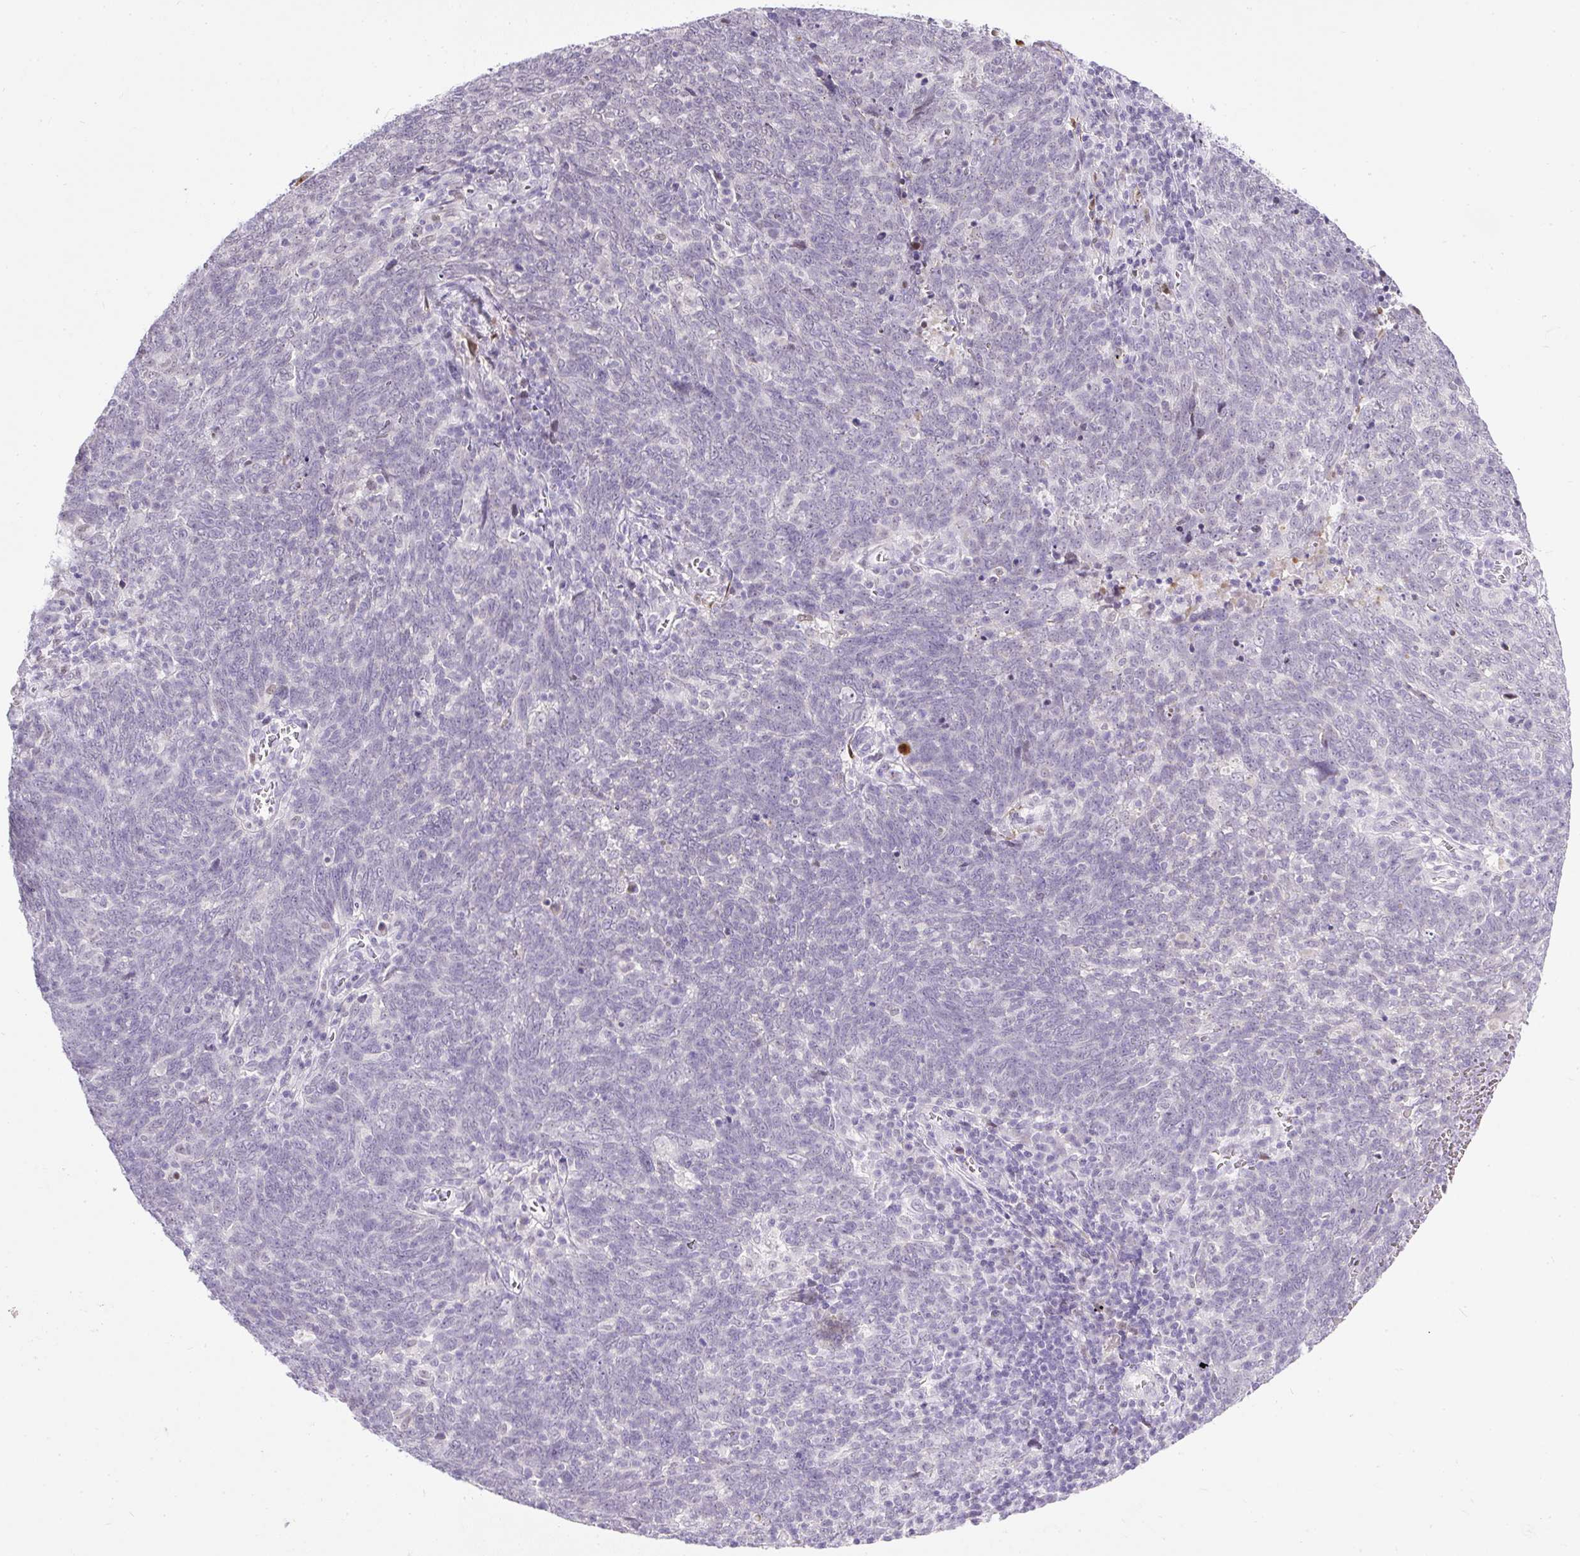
{"staining": {"intensity": "negative", "quantity": "none", "location": "none"}, "tissue": "lung cancer", "cell_type": "Tumor cells", "image_type": "cancer", "snomed": [{"axis": "morphology", "description": "Squamous cell carcinoma, NOS"}, {"axis": "topography", "description": "Lung"}], "caption": "The immunohistochemistry (IHC) micrograph has no significant positivity in tumor cells of lung cancer tissue.", "gene": "WNT10B", "patient": {"sex": "female", "age": 72}}